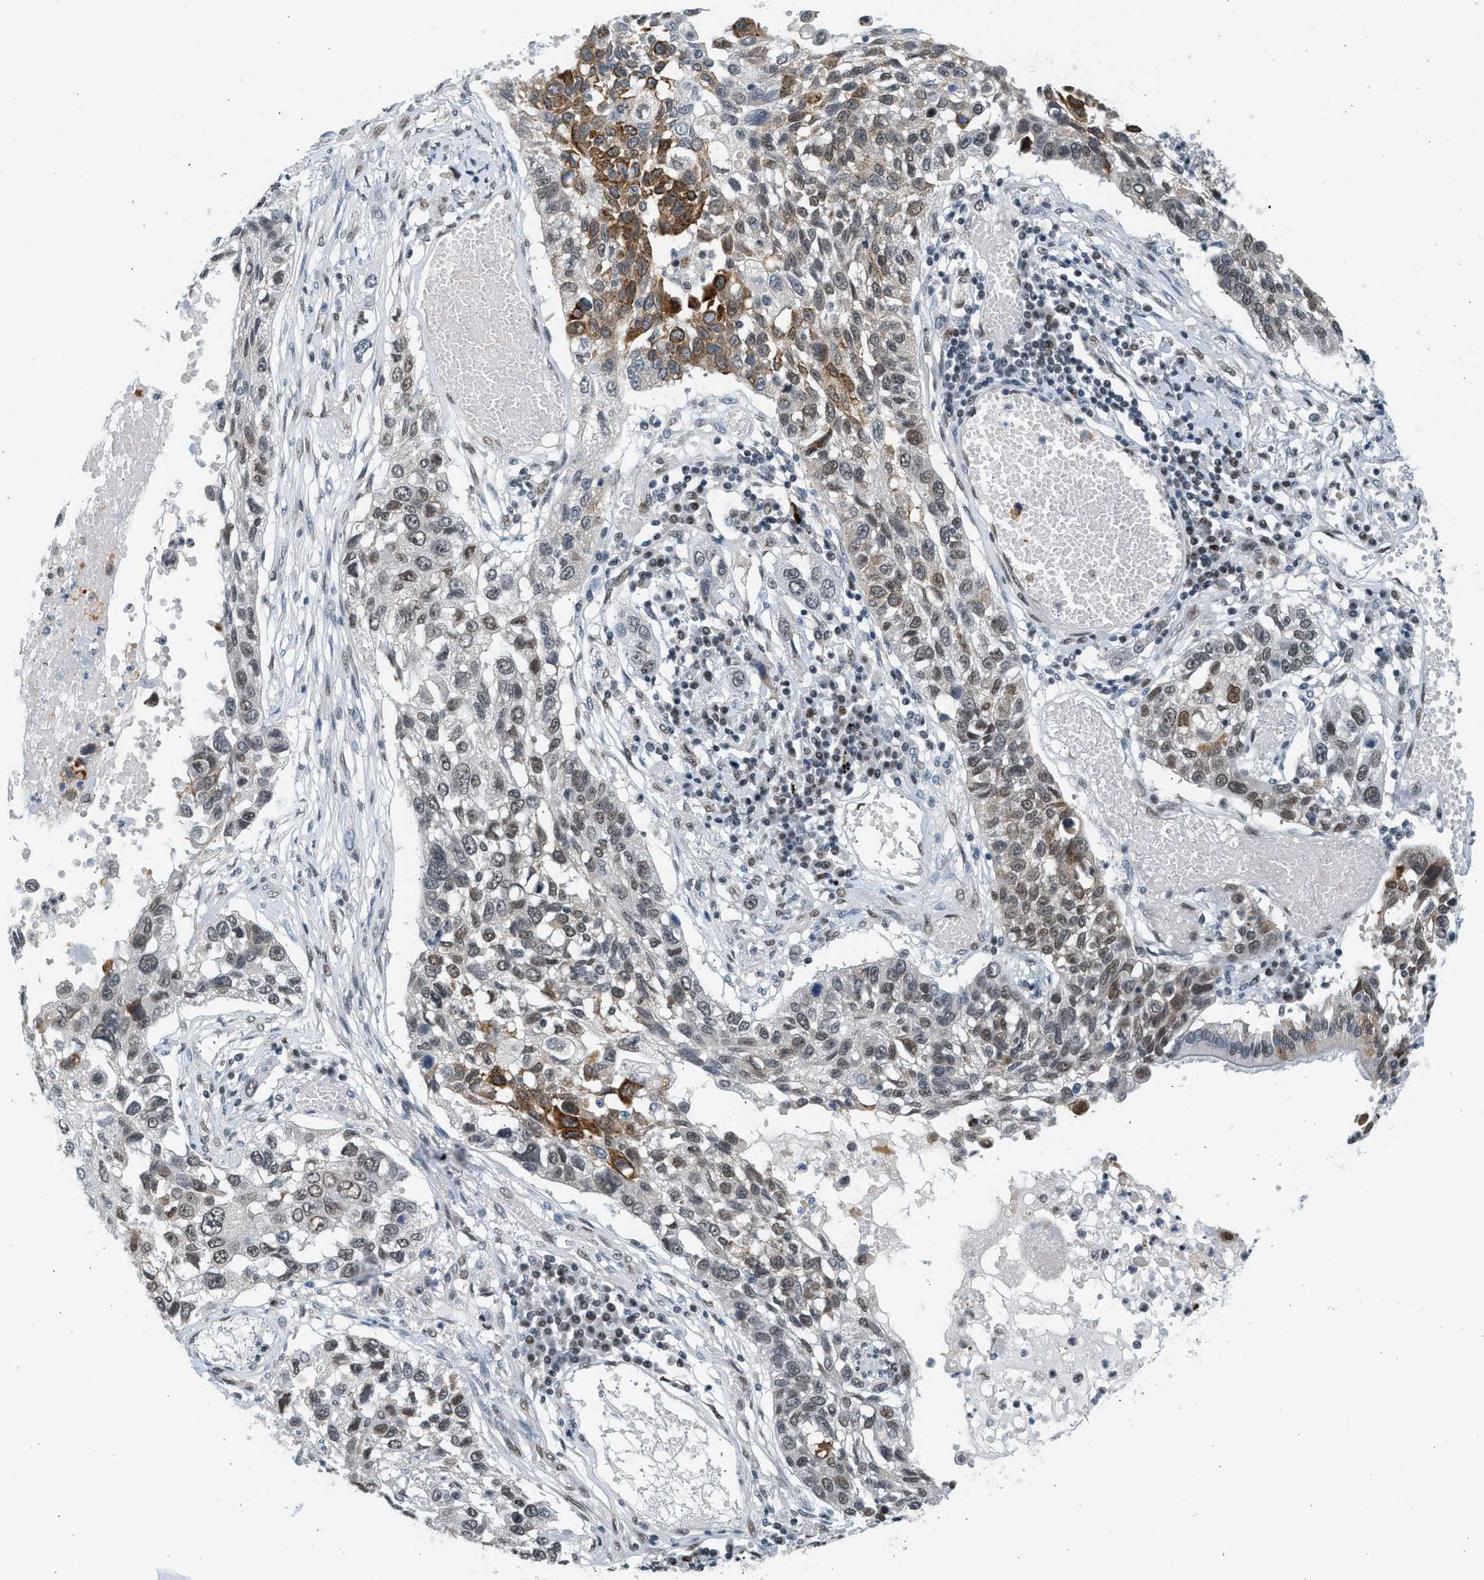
{"staining": {"intensity": "moderate", "quantity": "<25%", "location": "cytoplasmic/membranous,nuclear"}, "tissue": "lung cancer", "cell_type": "Tumor cells", "image_type": "cancer", "snomed": [{"axis": "morphology", "description": "Squamous cell carcinoma, NOS"}, {"axis": "topography", "description": "Lung"}], "caption": "The photomicrograph demonstrates staining of lung cancer (squamous cell carcinoma), revealing moderate cytoplasmic/membranous and nuclear protein staining (brown color) within tumor cells.", "gene": "HIPK1", "patient": {"sex": "male", "age": 71}}